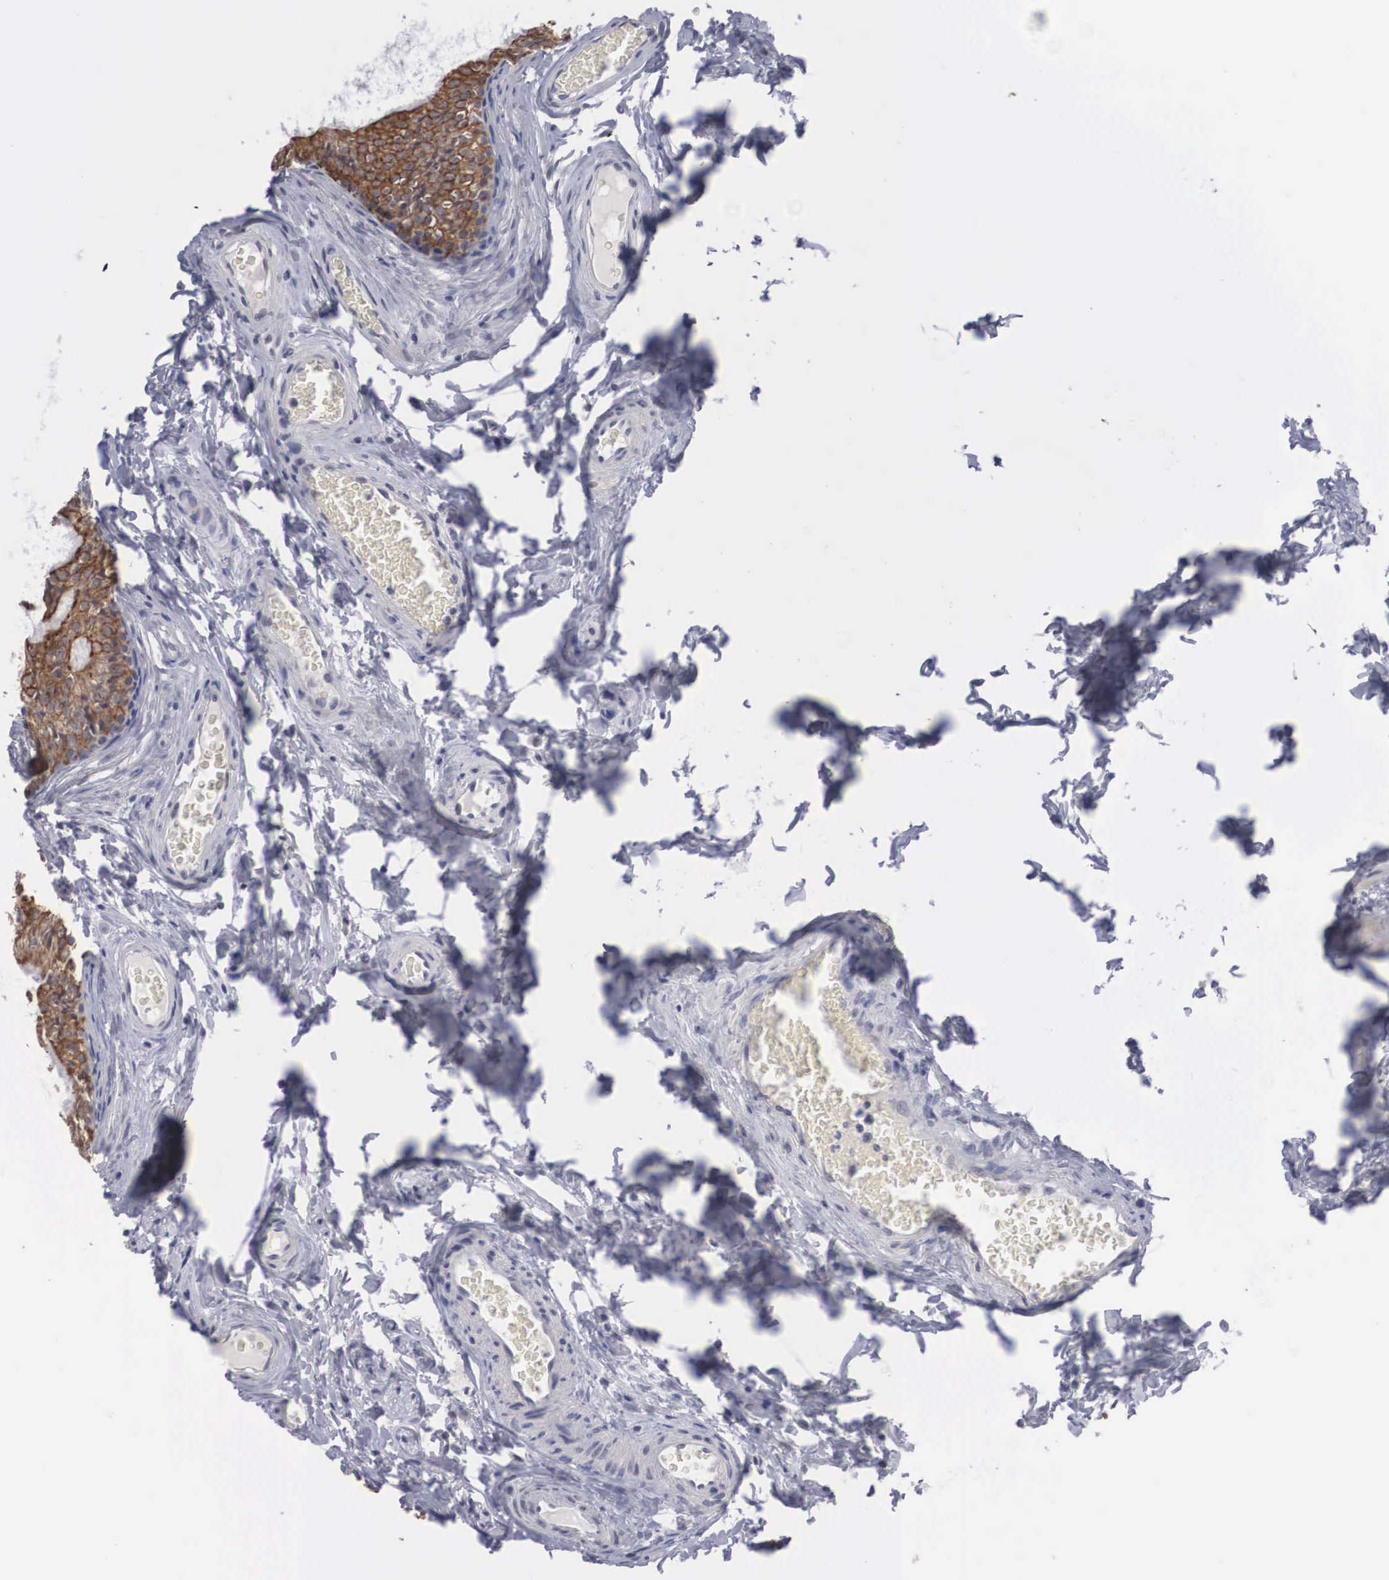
{"staining": {"intensity": "strong", "quantity": ">75%", "location": "cytoplasmic/membranous"}, "tissue": "epididymis", "cell_type": "Glandular cells", "image_type": "normal", "snomed": [{"axis": "morphology", "description": "Normal tissue, NOS"}, {"axis": "topography", "description": "Epididymis"}], "caption": "Epididymis stained with DAB (3,3'-diaminobenzidine) immunohistochemistry (IHC) reveals high levels of strong cytoplasmic/membranous staining in about >75% of glandular cells.", "gene": "WDR89", "patient": {"sex": "male", "age": 23}}